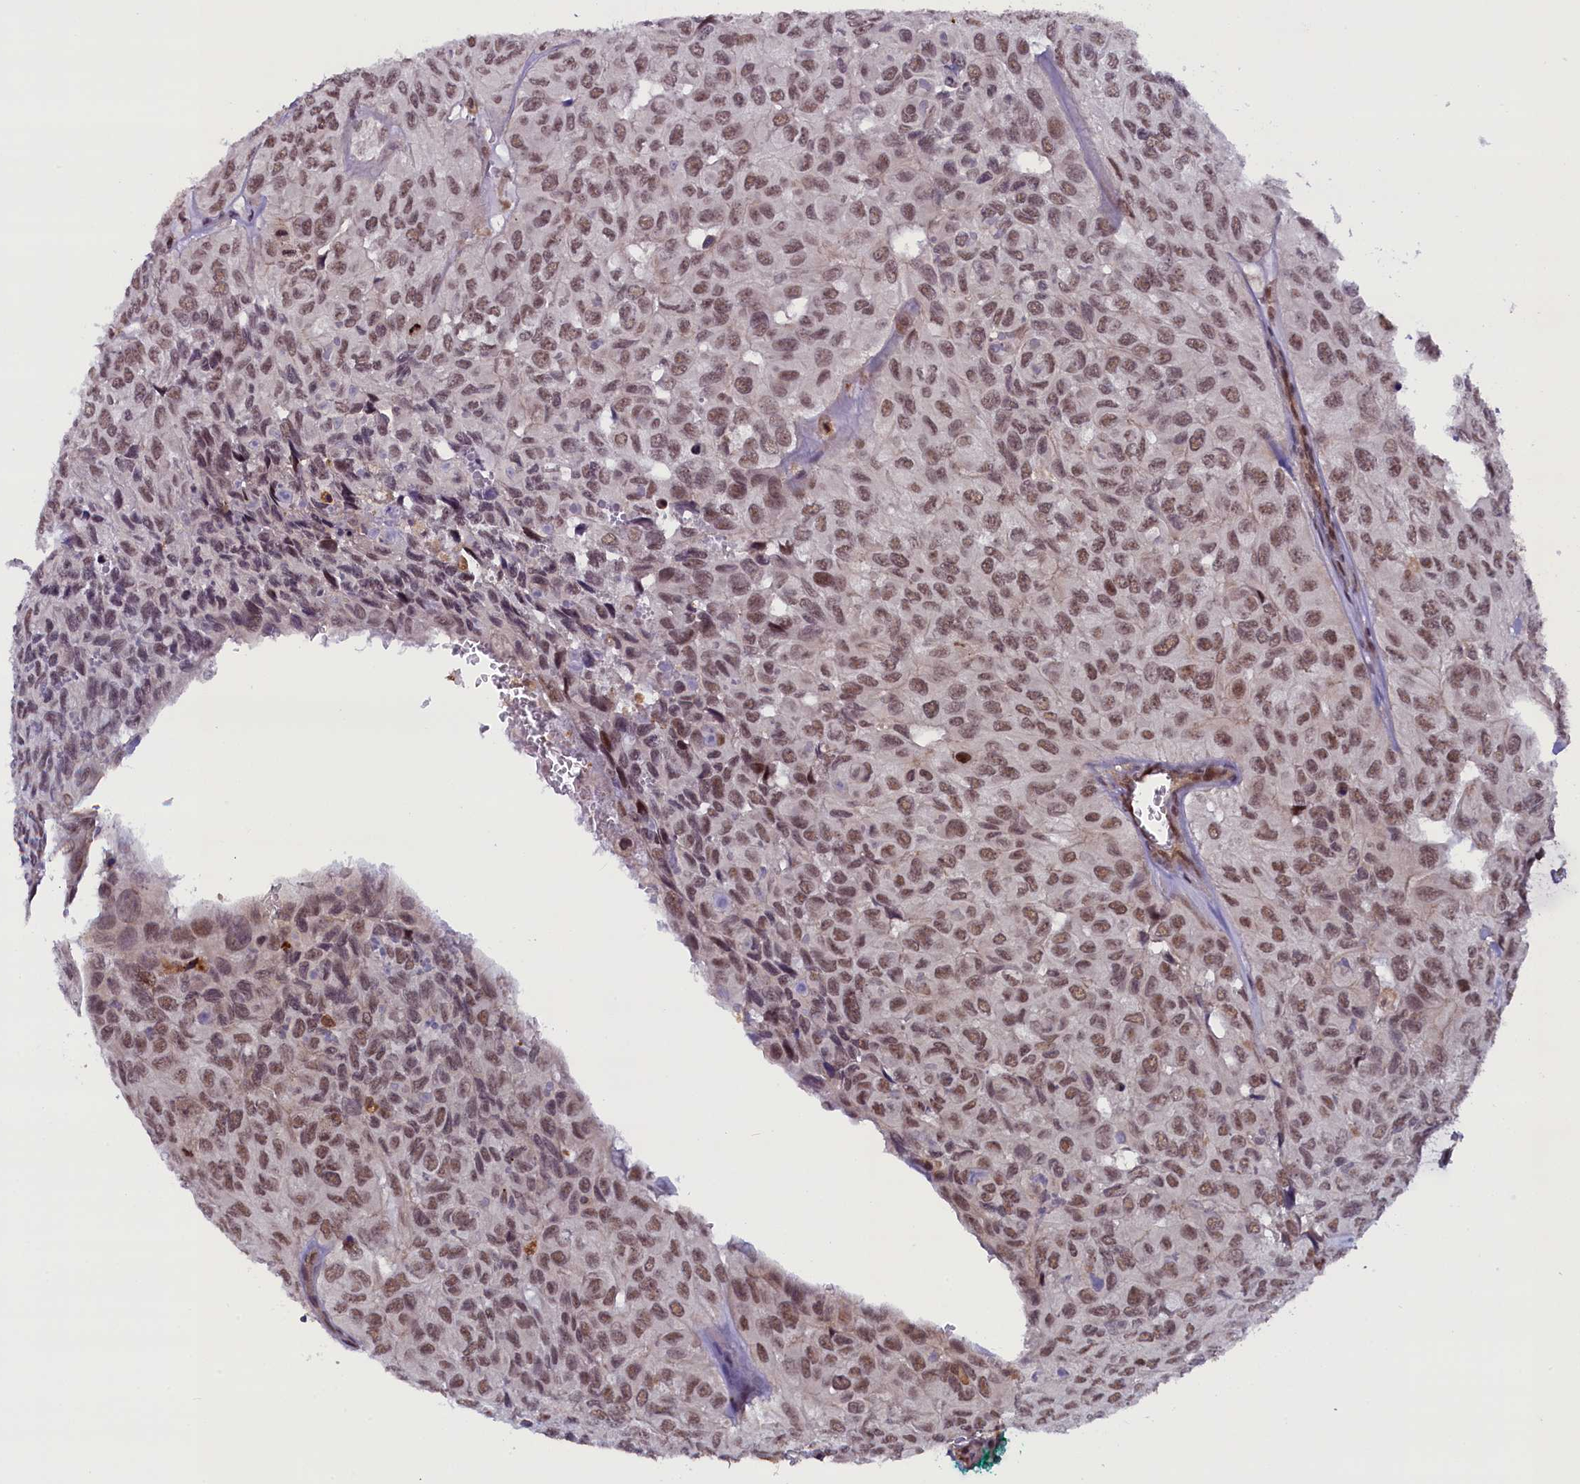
{"staining": {"intensity": "moderate", "quantity": ">75%", "location": "nuclear"}, "tissue": "head and neck cancer", "cell_type": "Tumor cells", "image_type": "cancer", "snomed": [{"axis": "morphology", "description": "Adenocarcinoma, NOS"}, {"axis": "topography", "description": "Salivary gland, NOS"}, {"axis": "topography", "description": "Head-Neck"}], "caption": "Immunohistochemical staining of head and neck cancer shows moderate nuclear protein expression in about >75% of tumor cells. (IHC, brightfield microscopy, high magnification).", "gene": "FCHO1", "patient": {"sex": "female", "age": 76}}